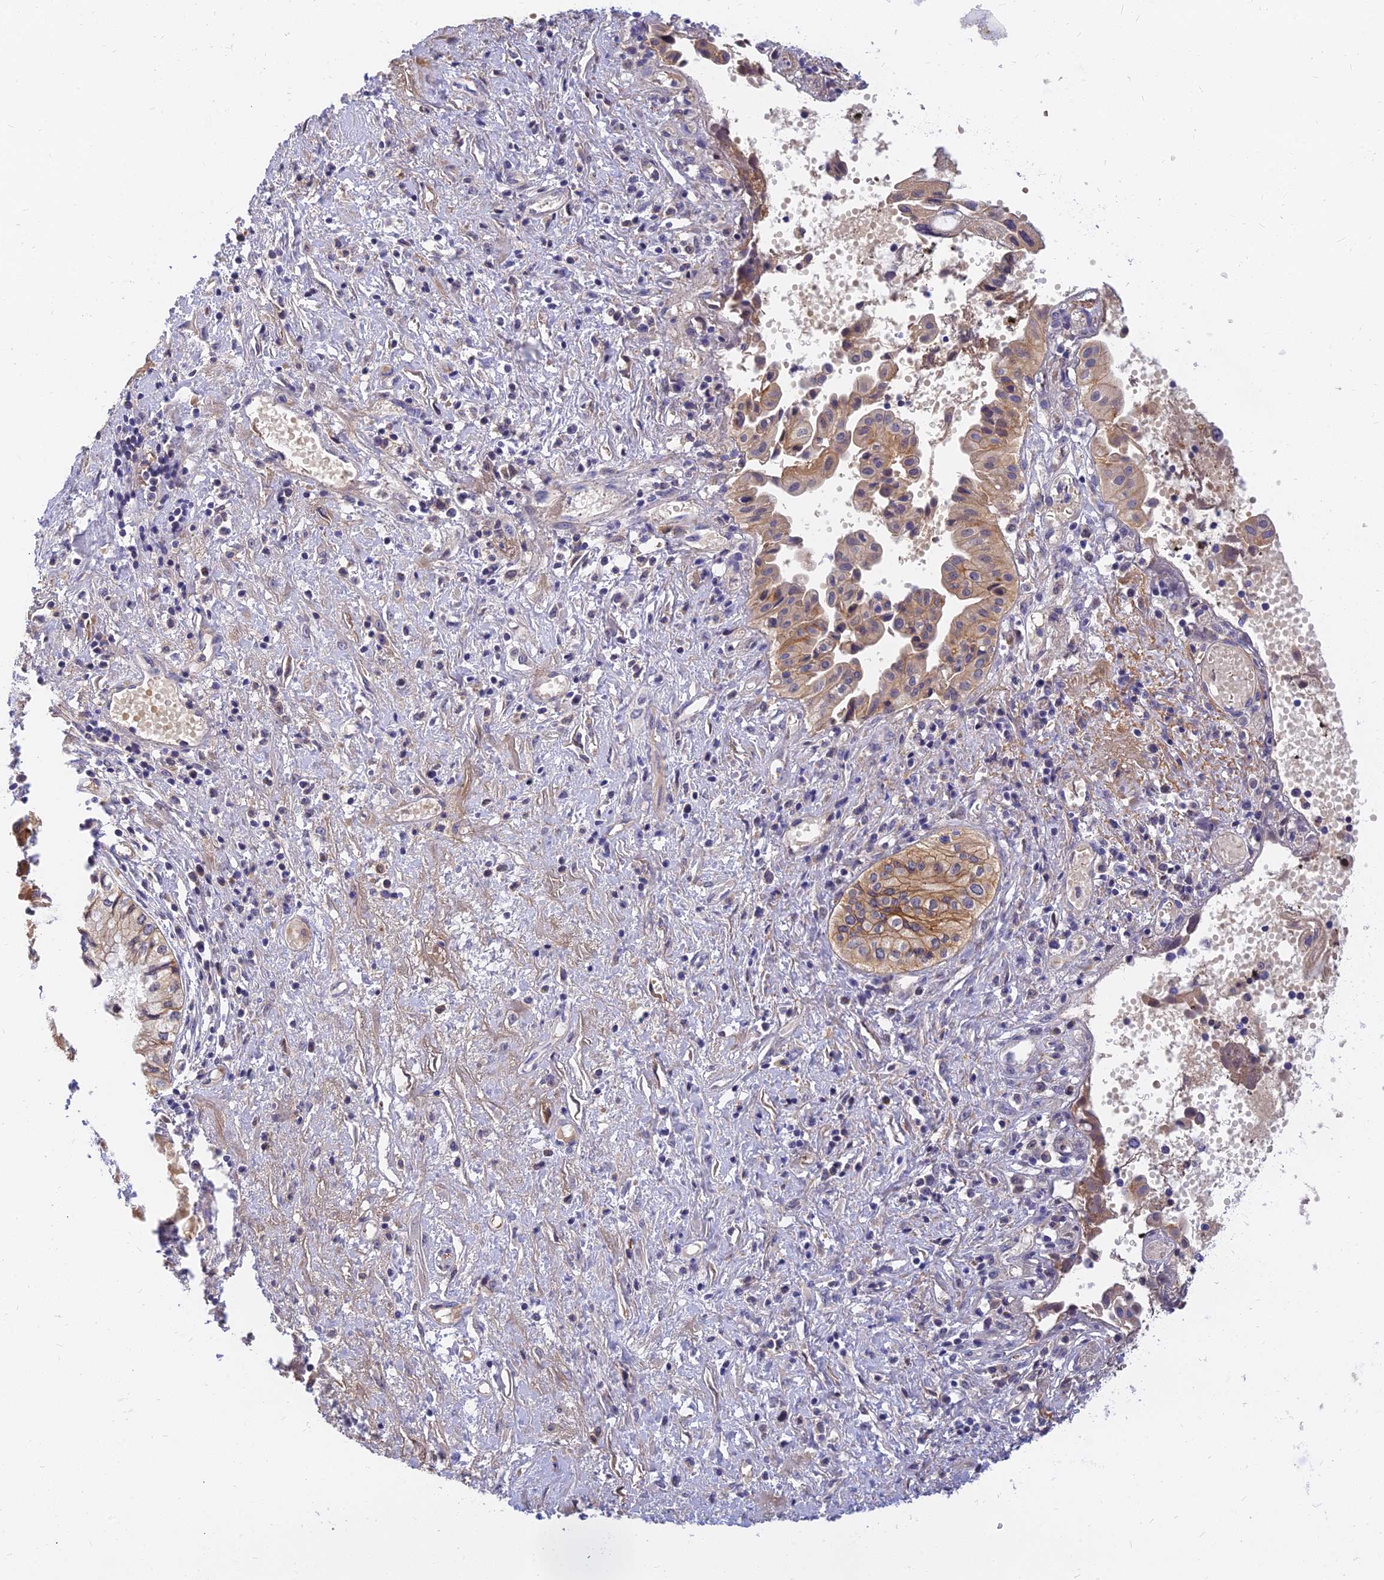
{"staining": {"intensity": "moderate", "quantity": "<25%", "location": "cytoplasmic/membranous,nuclear"}, "tissue": "pancreatic cancer", "cell_type": "Tumor cells", "image_type": "cancer", "snomed": [{"axis": "morphology", "description": "Adenocarcinoma, NOS"}, {"axis": "topography", "description": "Pancreas"}], "caption": "The image reveals immunohistochemical staining of pancreatic adenocarcinoma. There is moderate cytoplasmic/membranous and nuclear staining is present in approximately <25% of tumor cells. (Brightfield microscopy of DAB IHC at high magnification).", "gene": "ANKS4B", "patient": {"sex": "female", "age": 50}}